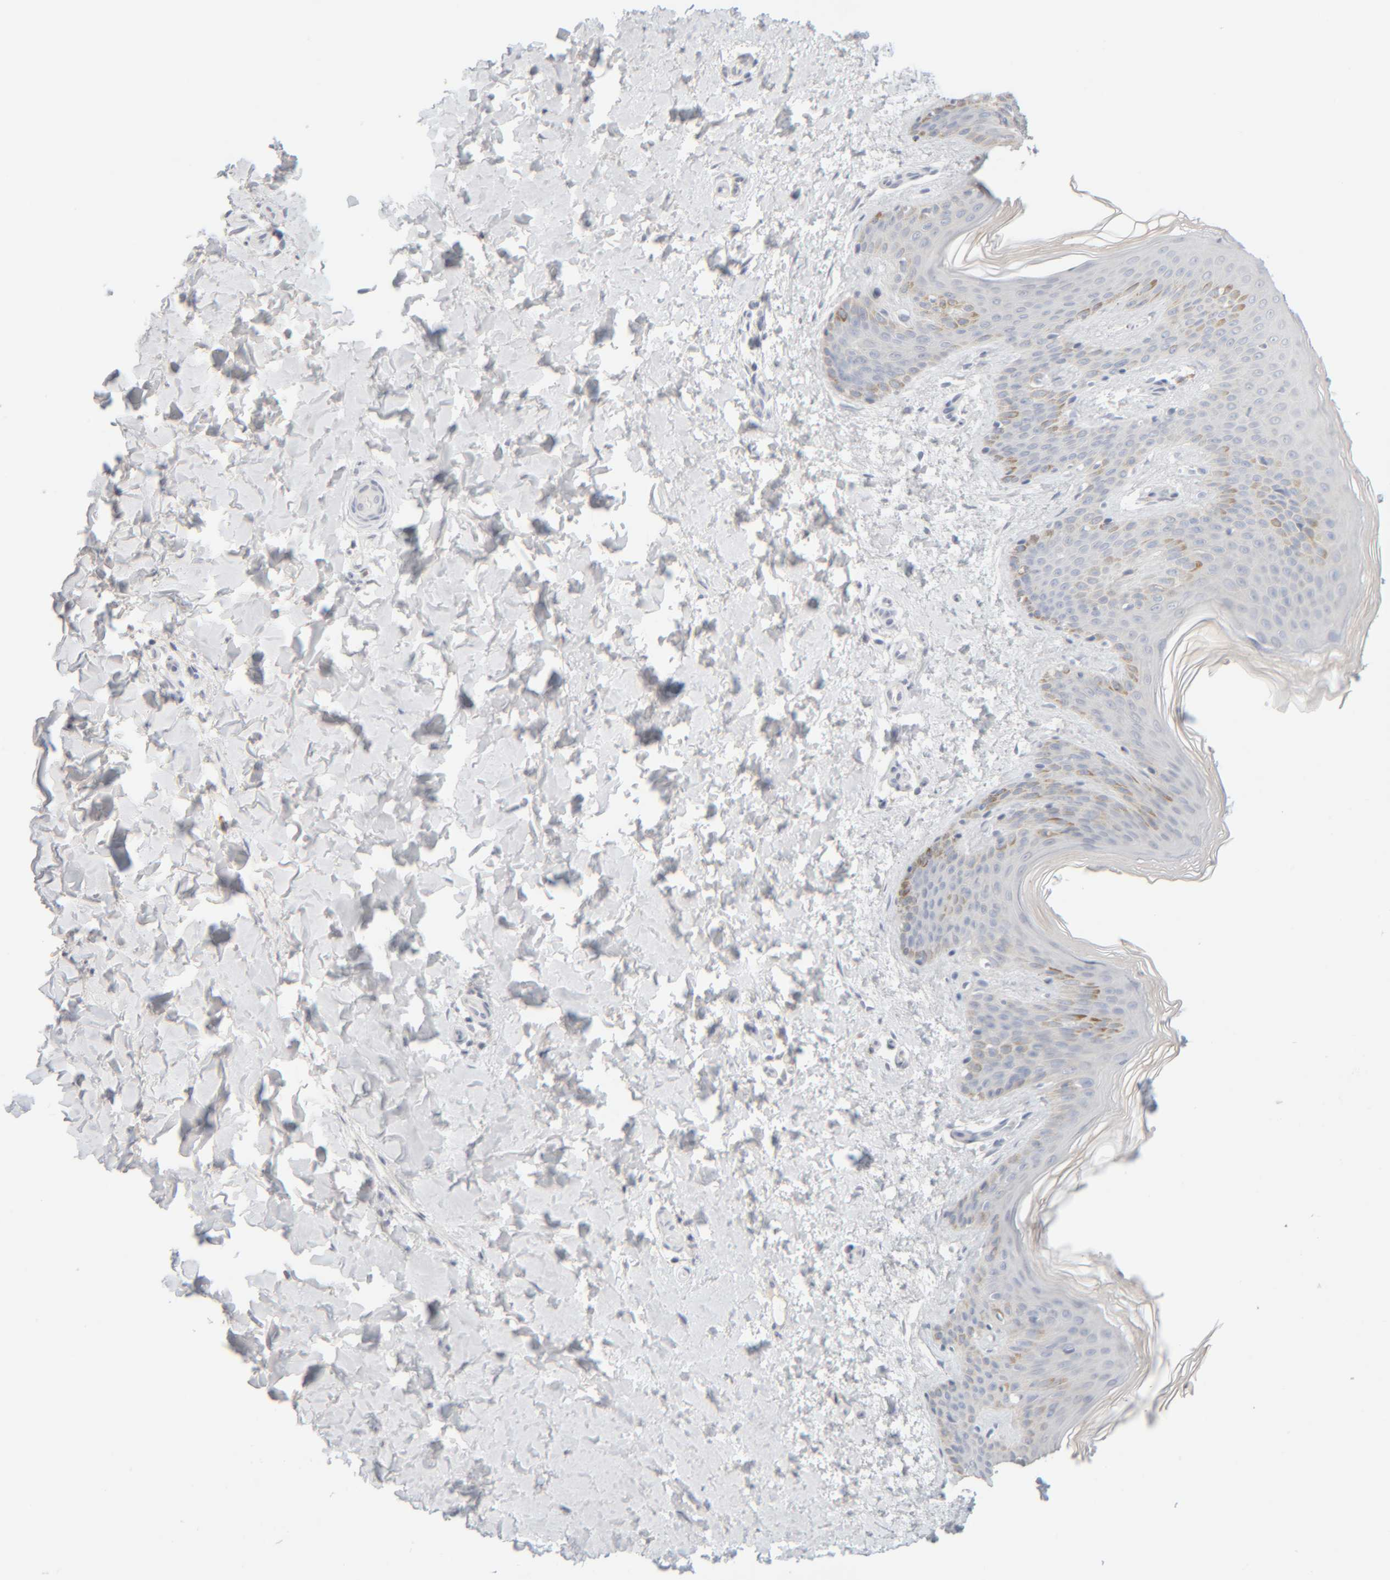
{"staining": {"intensity": "negative", "quantity": "none", "location": "none"}, "tissue": "skin", "cell_type": "Fibroblasts", "image_type": "normal", "snomed": [{"axis": "morphology", "description": "Normal tissue, NOS"}, {"axis": "morphology", "description": "Neoplasm, benign, NOS"}, {"axis": "topography", "description": "Skin"}, {"axis": "topography", "description": "Soft tissue"}], "caption": "This histopathology image is of unremarkable skin stained with IHC to label a protein in brown with the nuclei are counter-stained blue. There is no positivity in fibroblasts.", "gene": "RIDA", "patient": {"sex": "male", "age": 26}}